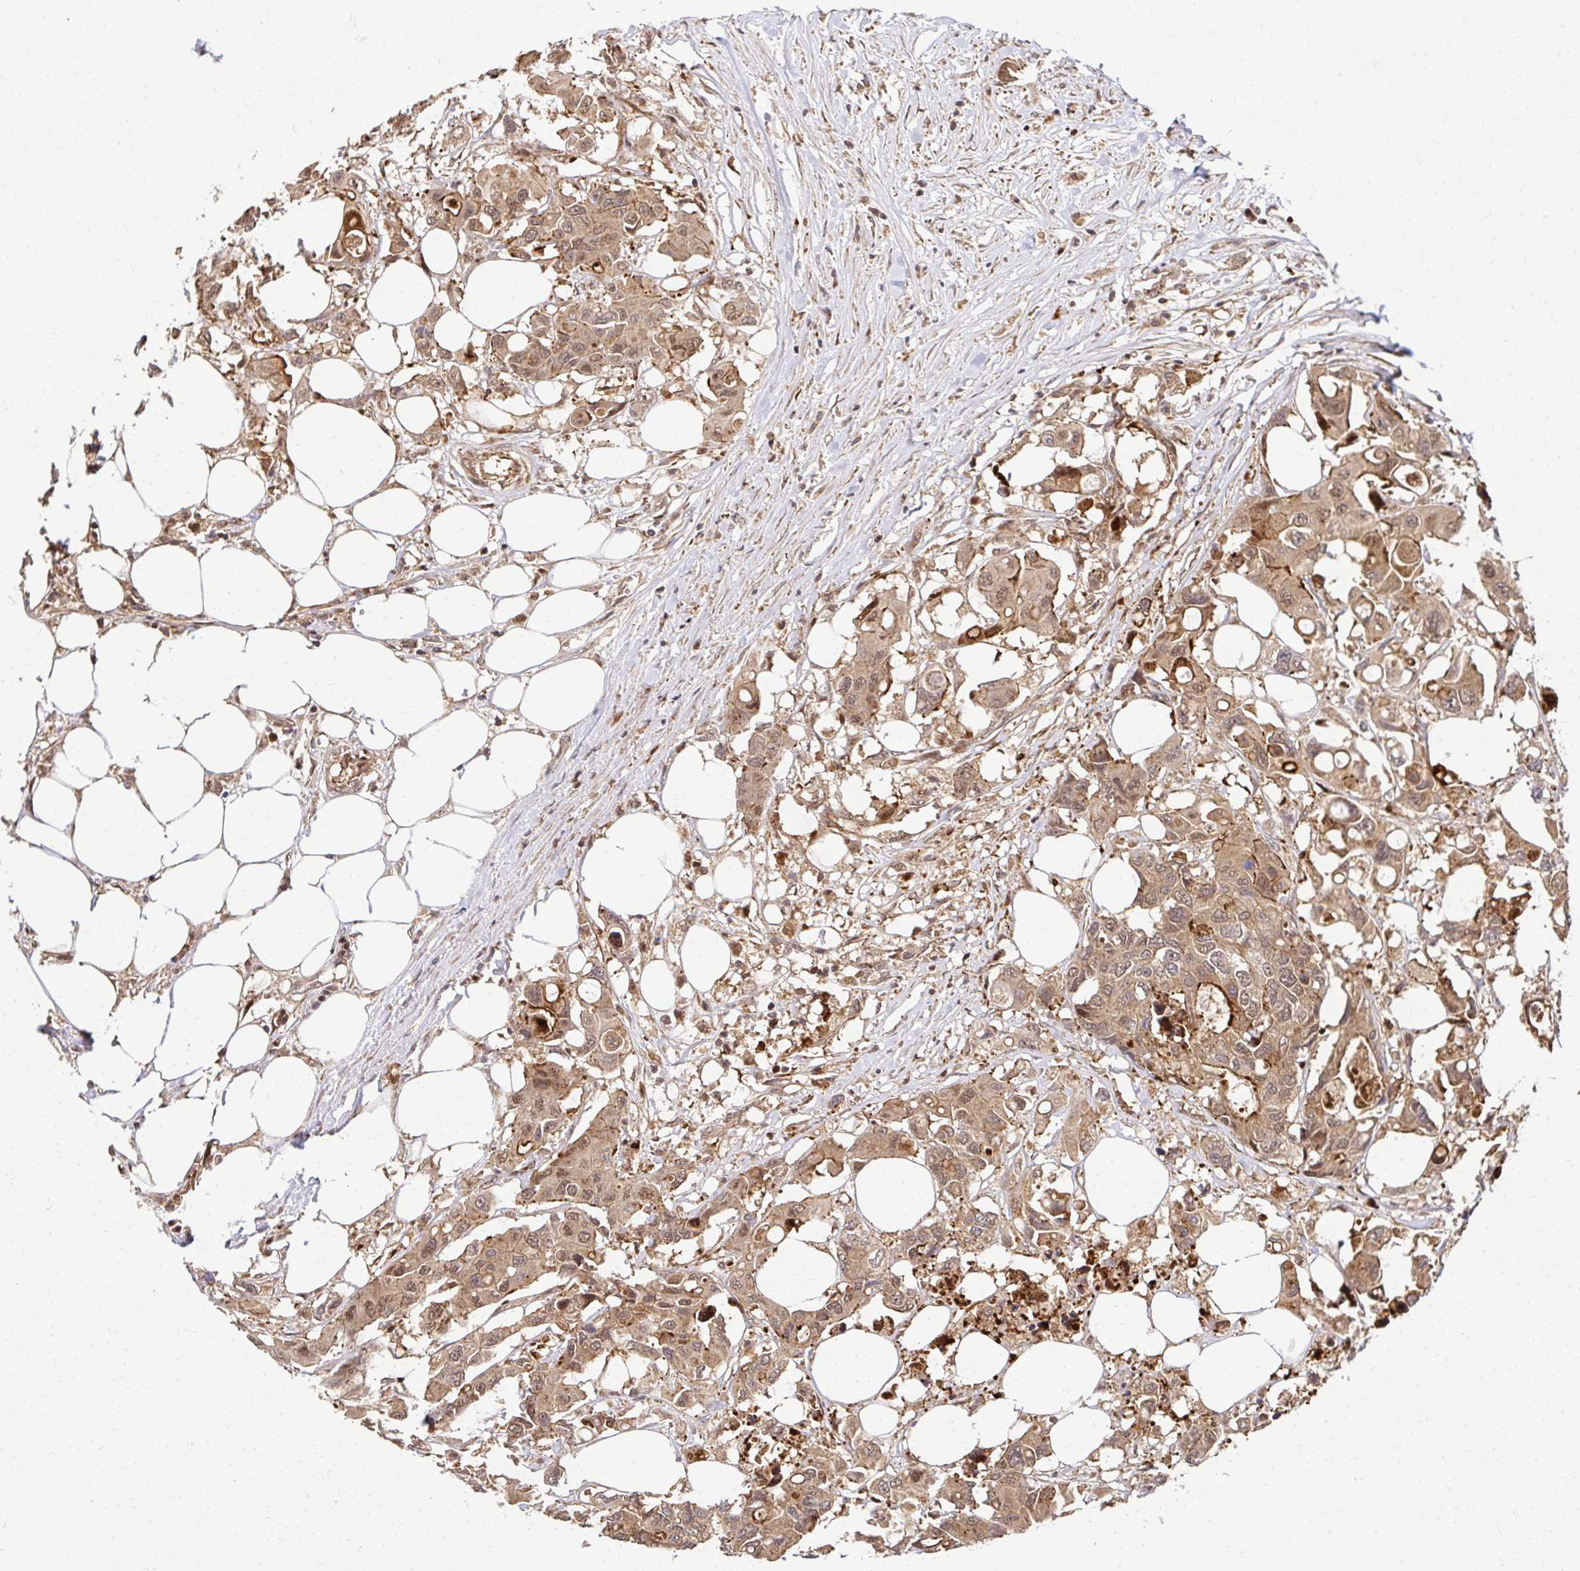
{"staining": {"intensity": "weak", "quantity": ">75%", "location": "cytoplasmic/membranous,nuclear"}, "tissue": "colorectal cancer", "cell_type": "Tumor cells", "image_type": "cancer", "snomed": [{"axis": "morphology", "description": "Adenocarcinoma, NOS"}, {"axis": "topography", "description": "Colon"}], "caption": "The image shows a brown stain indicating the presence of a protein in the cytoplasmic/membranous and nuclear of tumor cells in colorectal cancer. (Brightfield microscopy of DAB IHC at high magnification).", "gene": "PSMA4", "patient": {"sex": "male", "age": 77}}